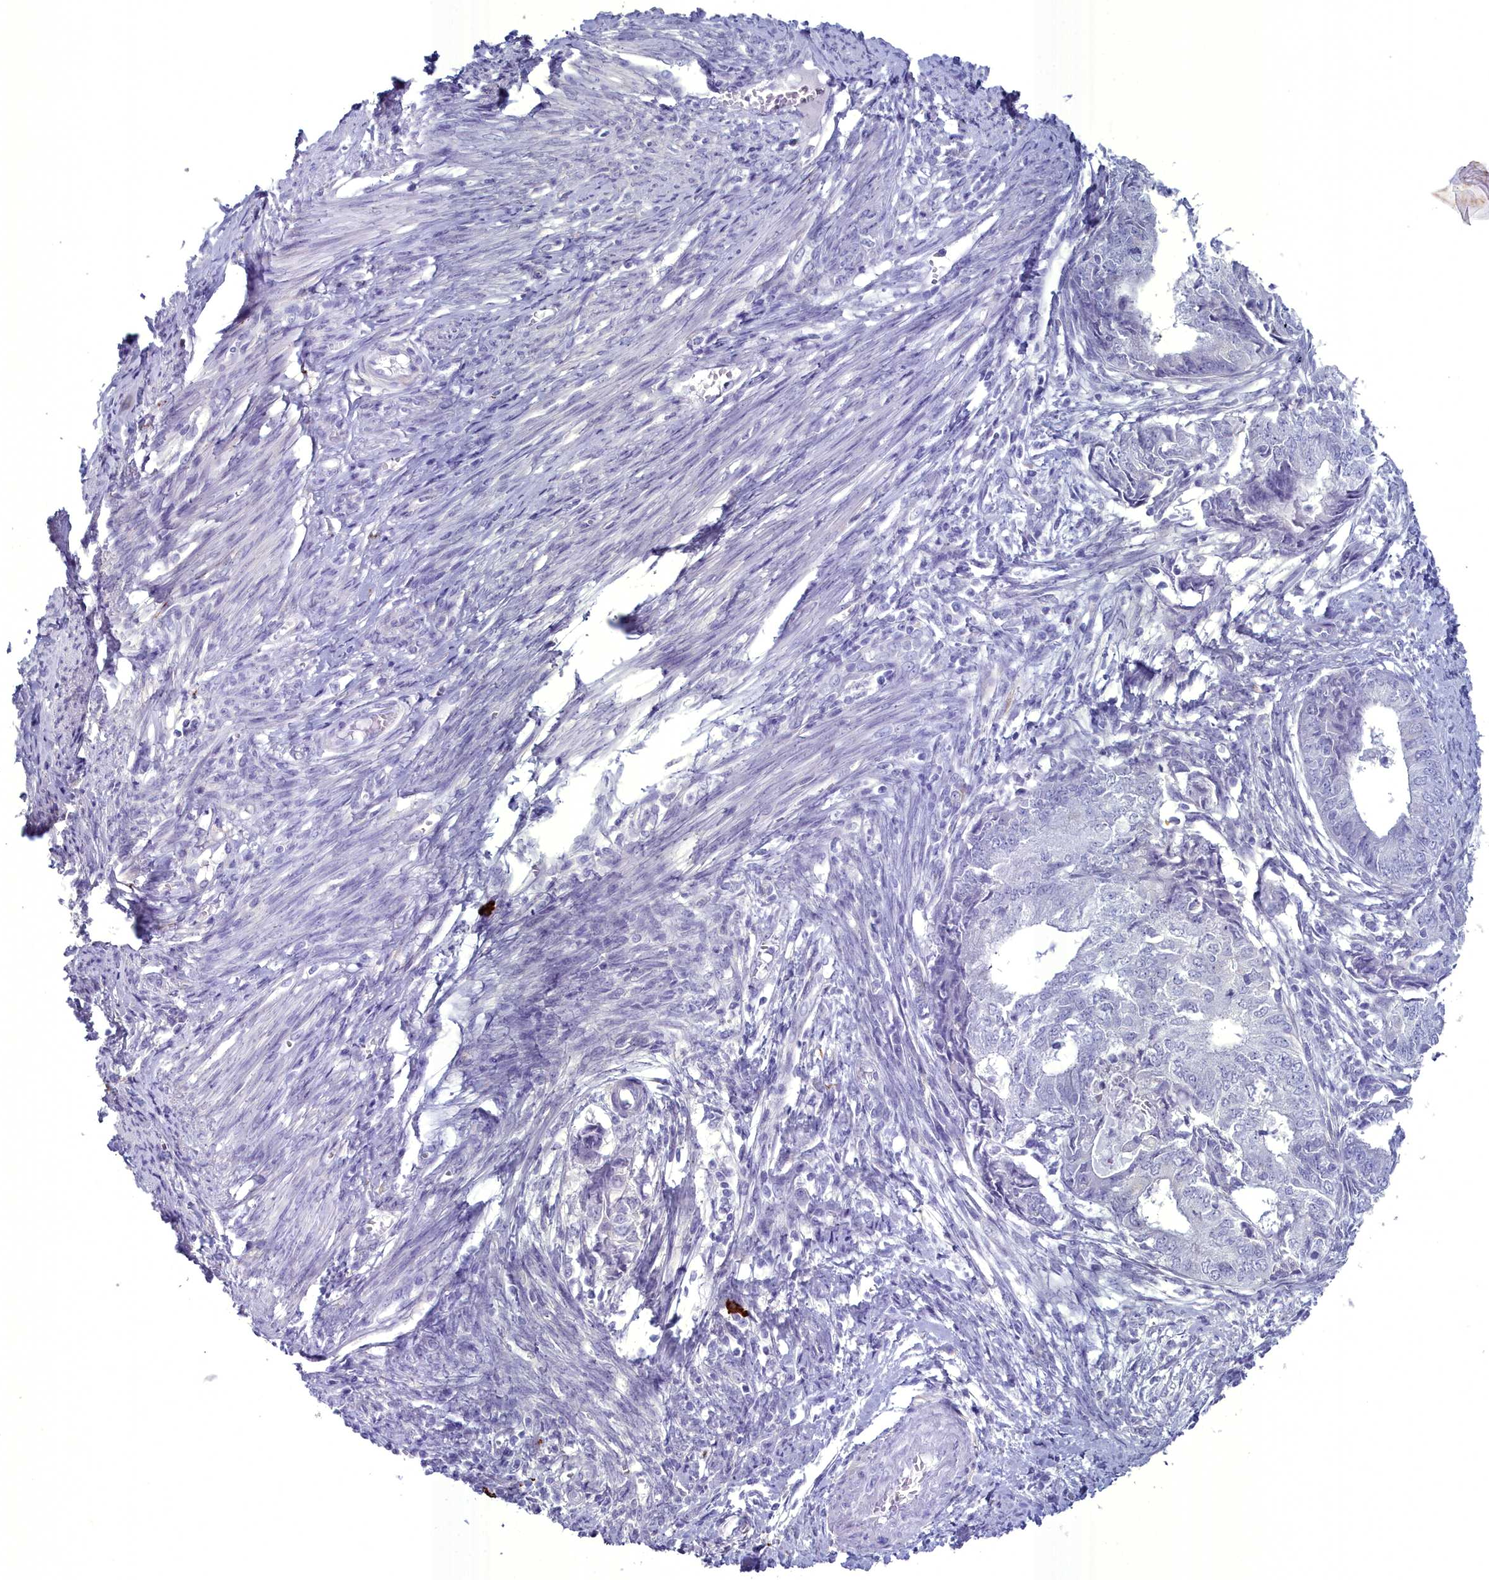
{"staining": {"intensity": "negative", "quantity": "none", "location": "none"}, "tissue": "endometrial cancer", "cell_type": "Tumor cells", "image_type": "cancer", "snomed": [{"axis": "morphology", "description": "Adenocarcinoma, NOS"}, {"axis": "topography", "description": "Endometrium"}], "caption": "Immunohistochemistry (IHC) image of human endometrial cancer stained for a protein (brown), which demonstrates no staining in tumor cells.", "gene": "MAP6", "patient": {"sex": "female", "age": 62}}